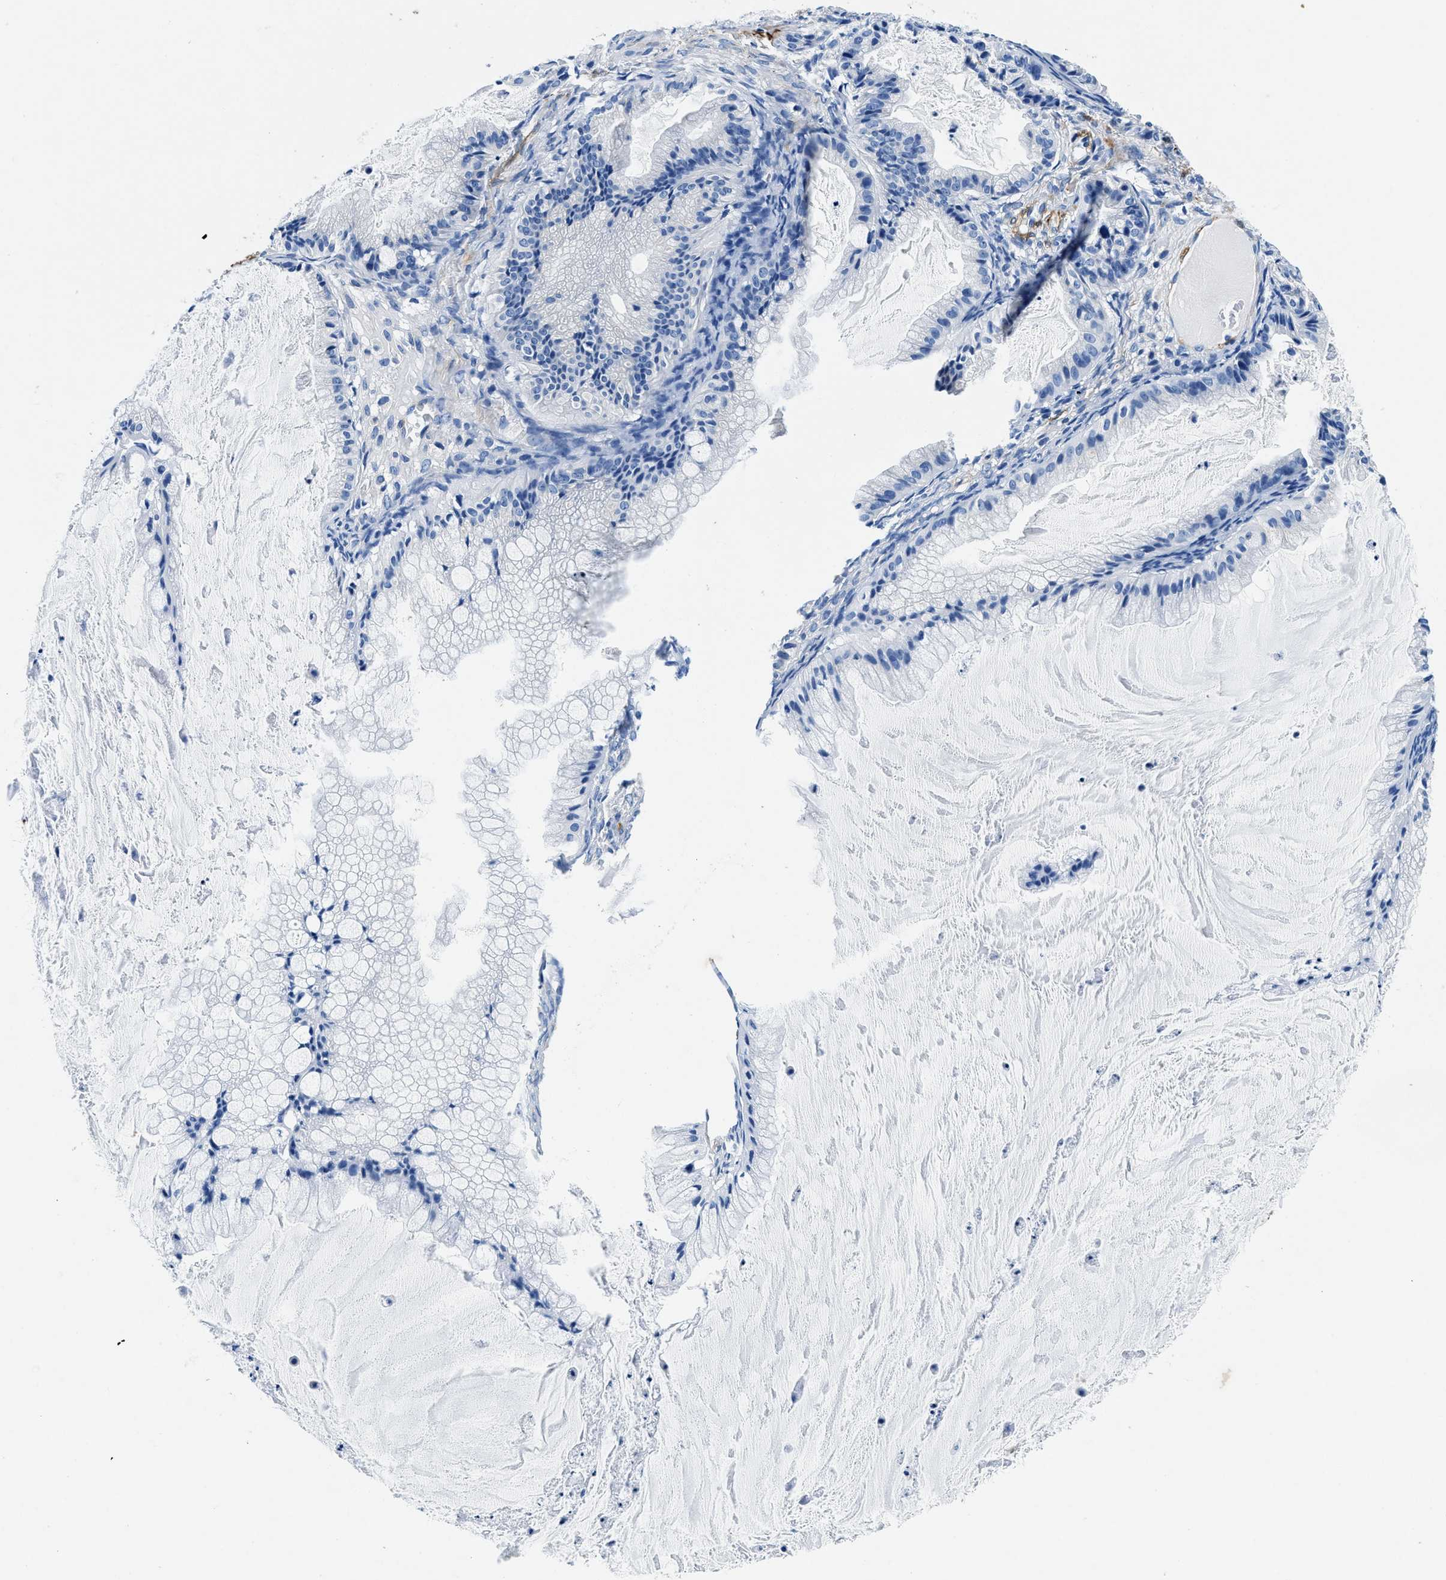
{"staining": {"intensity": "negative", "quantity": "none", "location": "none"}, "tissue": "ovarian cancer", "cell_type": "Tumor cells", "image_type": "cancer", "snomed": [{"axis": "morphology", "description": "Cystadenocarcinoma, mucinous, NOS"}, {"axis": "topography", "description": "Ovary"}], "caption": "Ovarian cancer (mucinous cystadenocarcinoma) was stained to show a protein in brown. There is no significant staining in tumor cells. (Stains: DAB (3,3'-diaminobenzidine) immunohistochemistry (IHC) with hematoxylin counter stain, Microscopy: brightfield microscopy at high magnification).", "gene": "TEX261", "patient": {"sex": "female", "age": 57}}